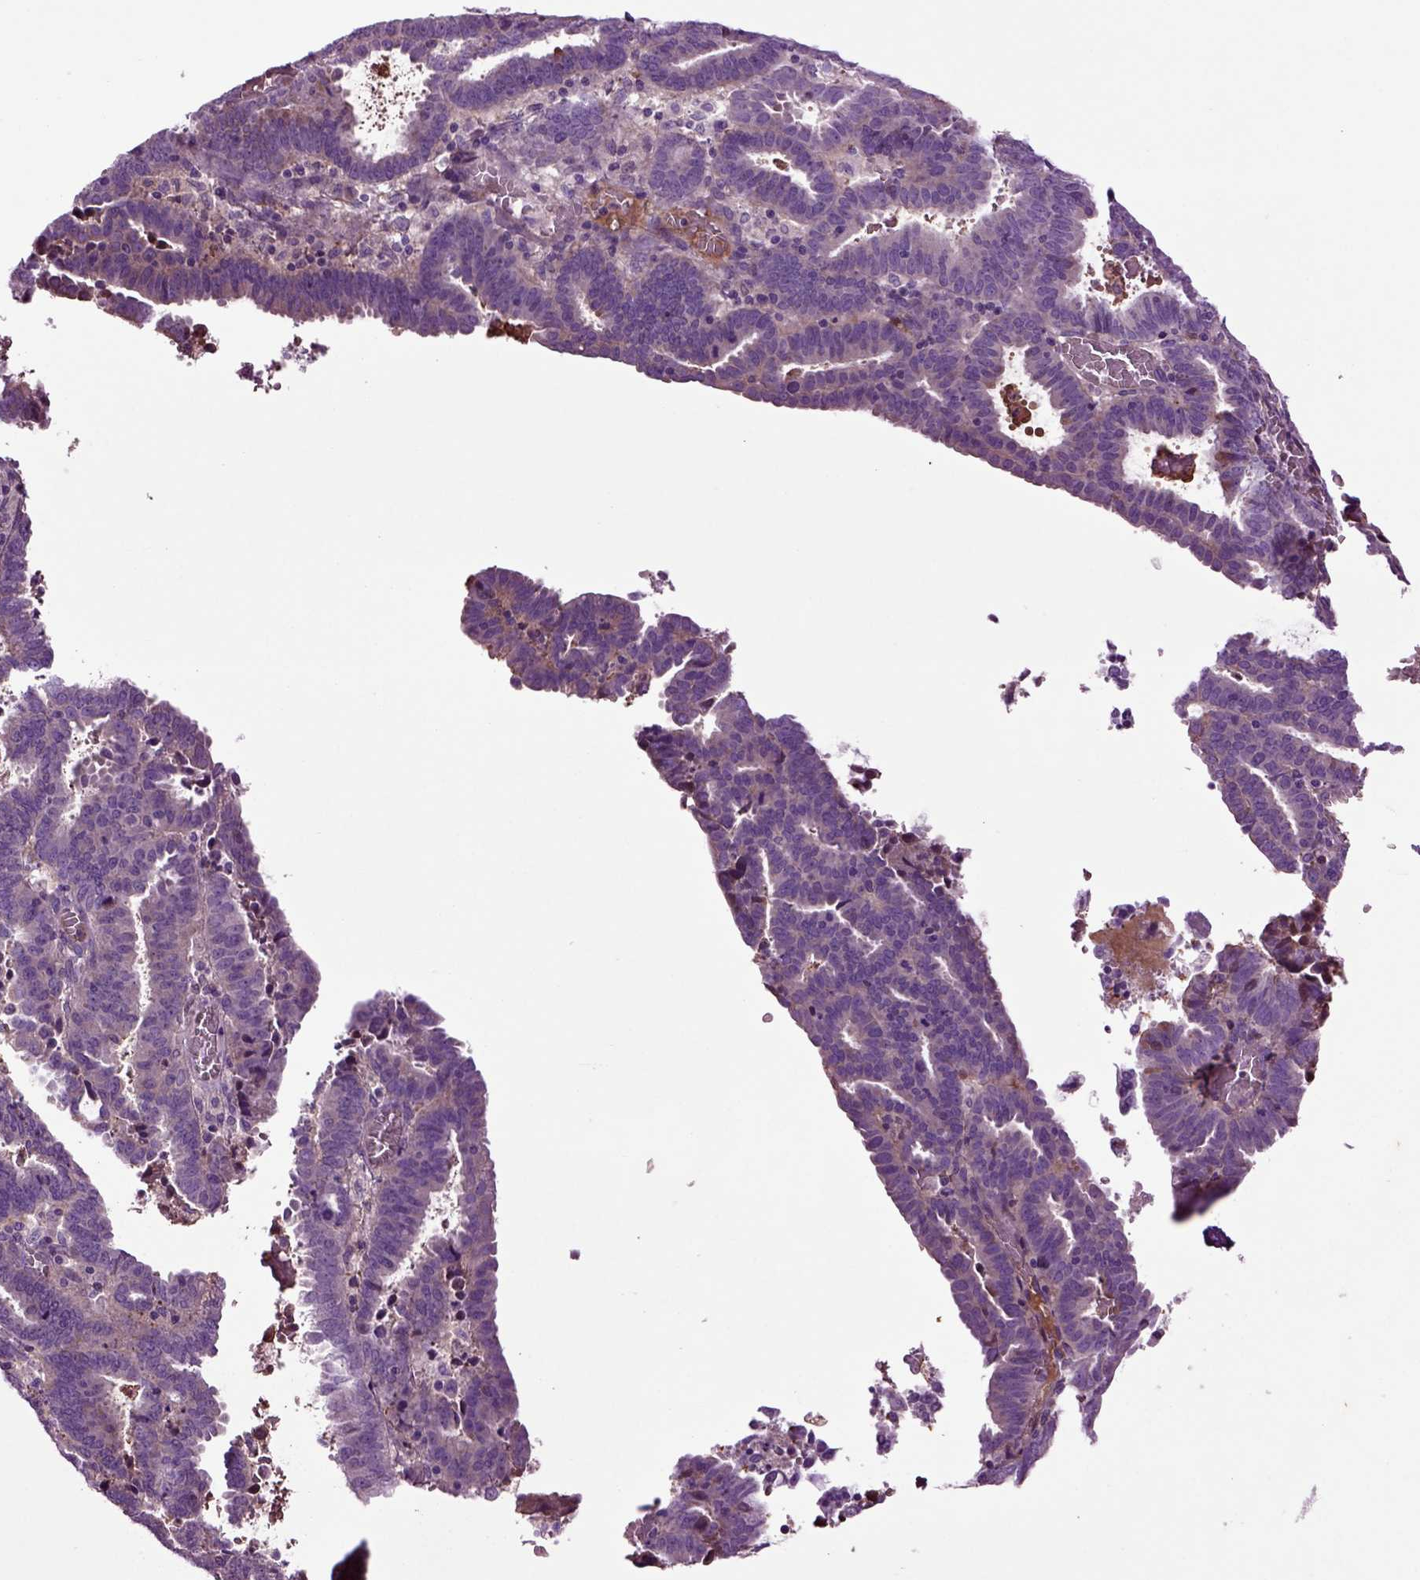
{"staining": {"intensity": "negative", "quantity": "none", "location": "none"}, "tissue": "endometrial cancer", "cell_type": "Tumor cells", "image_type": "cancer", "snomed": [{"axis": "morphology", "description": "Adenocarcinoma, NOS"}, {"axis": "topography", "description": "Uterus"}], "caption": "There is no significant positivity in tumor cells of endometrial cancer.", "gene": "SPON1", "patient": {"sex": "female", "age": 83}}